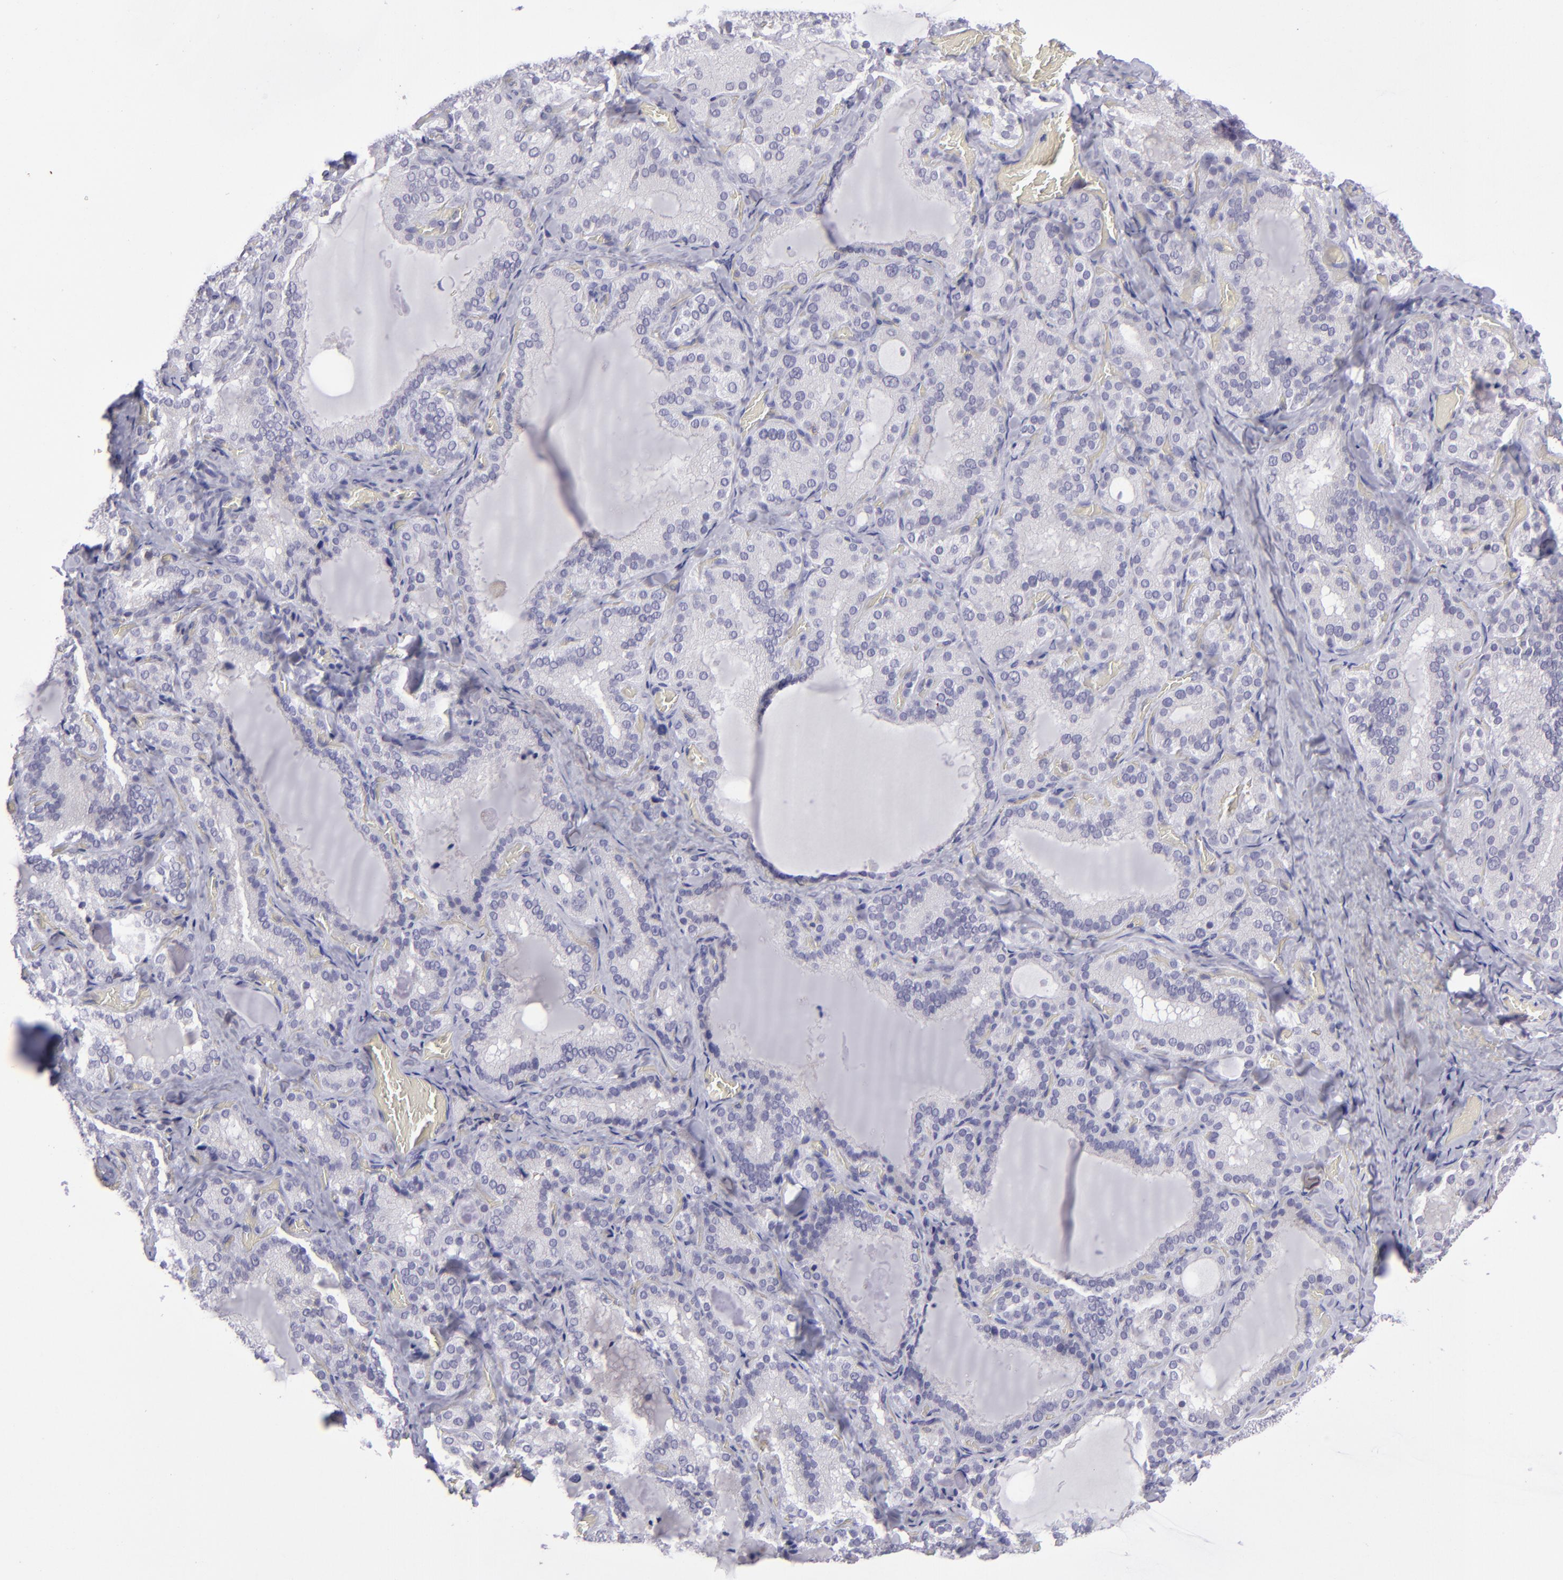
{"staining": {"intensity": "negative", "quantity": "none", "location": "none"}, "tissue": "thyroid gland", "cell_type": "Glandular cells", "image_type": "normal", "snomed": [{"axis": "morphology", "description": "Normal tissue, NOS"}, {"axis": "topography", "description": "Thyroid gland"}], "caption": "Immunohistochemistry (IHC) of unremarkable thyroid gland displays no expression in glandular cells. (Brightfield microscopy of DAB (3,3'-diaminobenzidine) IHC at high magnification).", "gene": "CD48", "patient": {"sex": "female", "age": 33}}